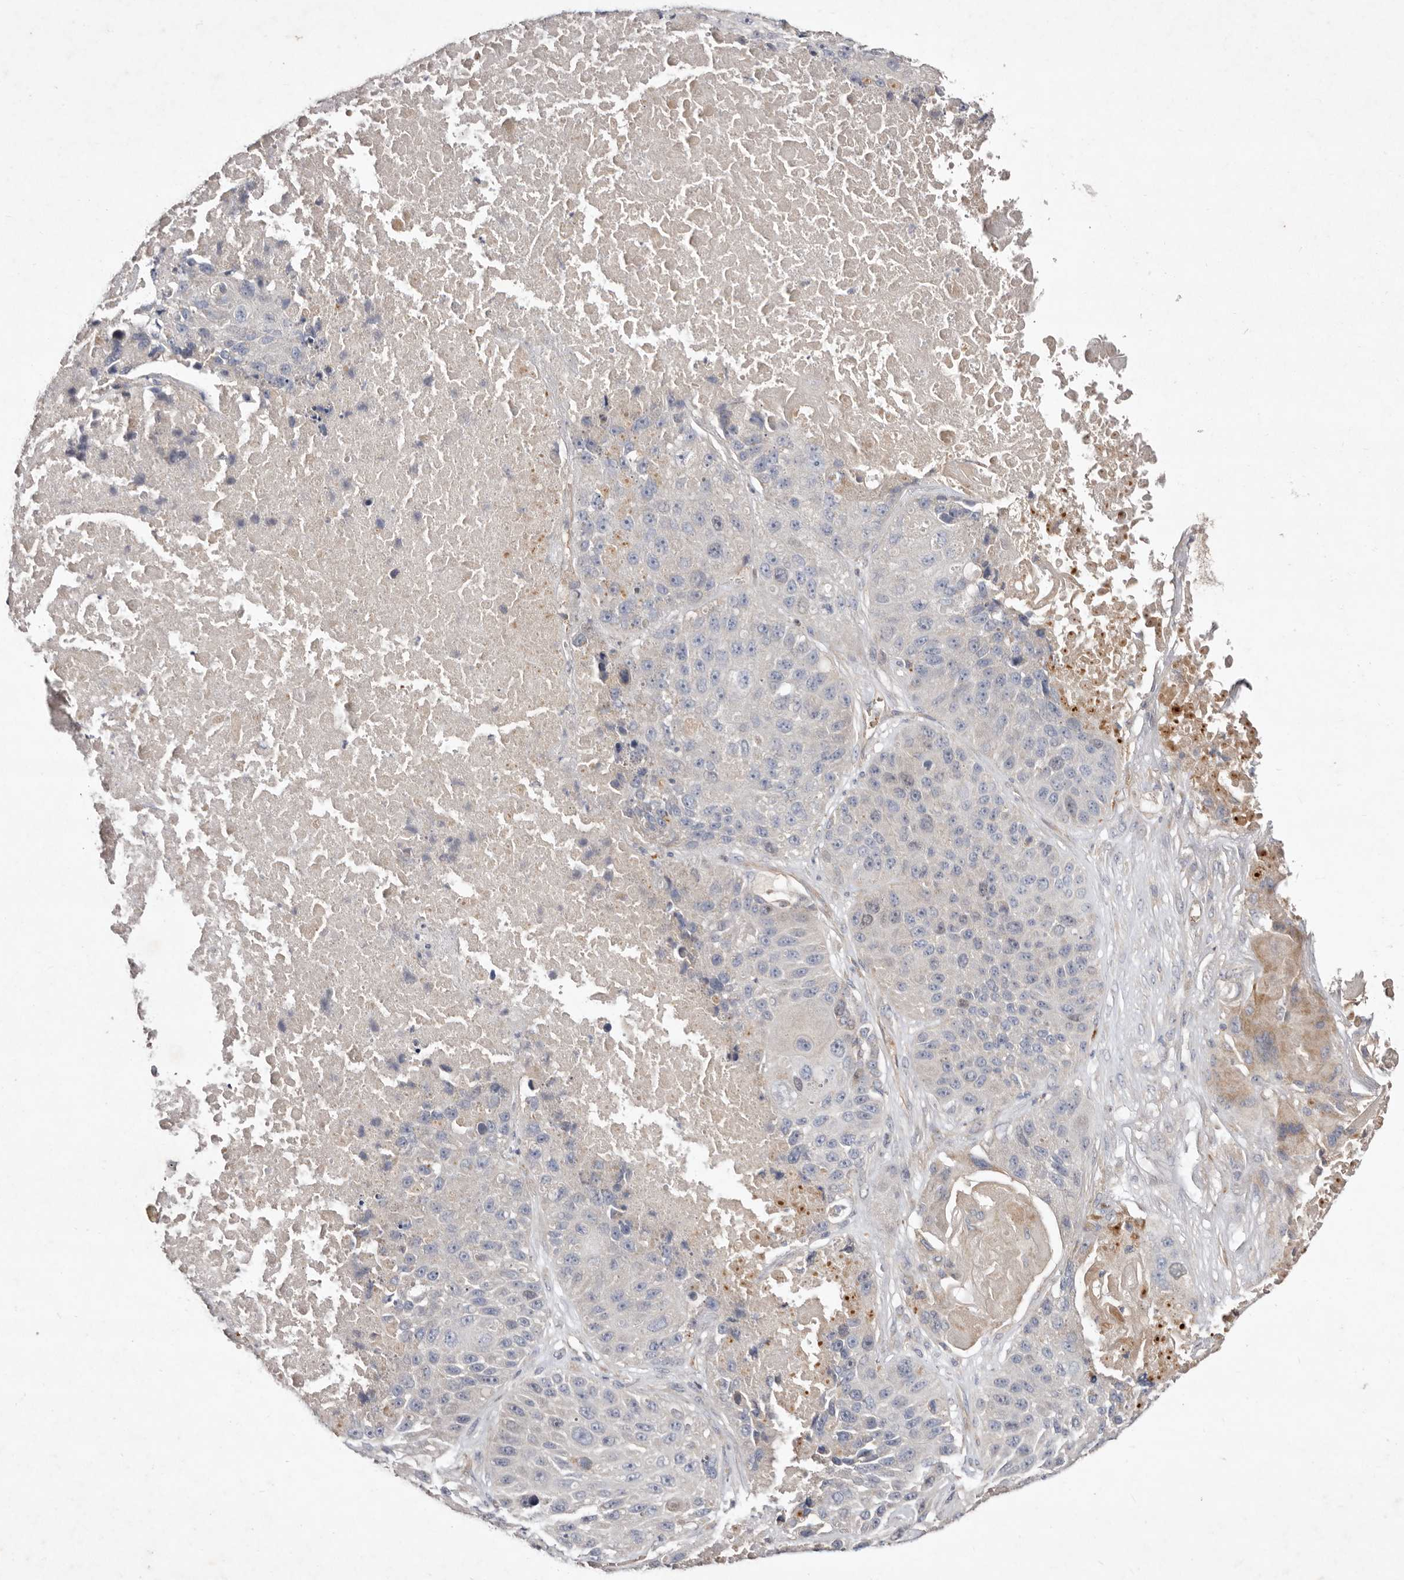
{"staining": {"intensity": "negative", "quantity": "none", "location": "none"}, "tissue": "lung cancer", "cell_type": "Tumor cells", "image_type": "cancer", "snomed": [{"axis": "morphology", "description": "Squamous cell carcinoma, NOS"}, {"axis": "topography", "description": "Lung"}], "caption": "Immunohistochemistry (IHC) of human lung squamous cell carcinoma shows no expression in tumor cells.", "gene": "SLC25A20", "patient": {"sex": "male", "age": 61}}